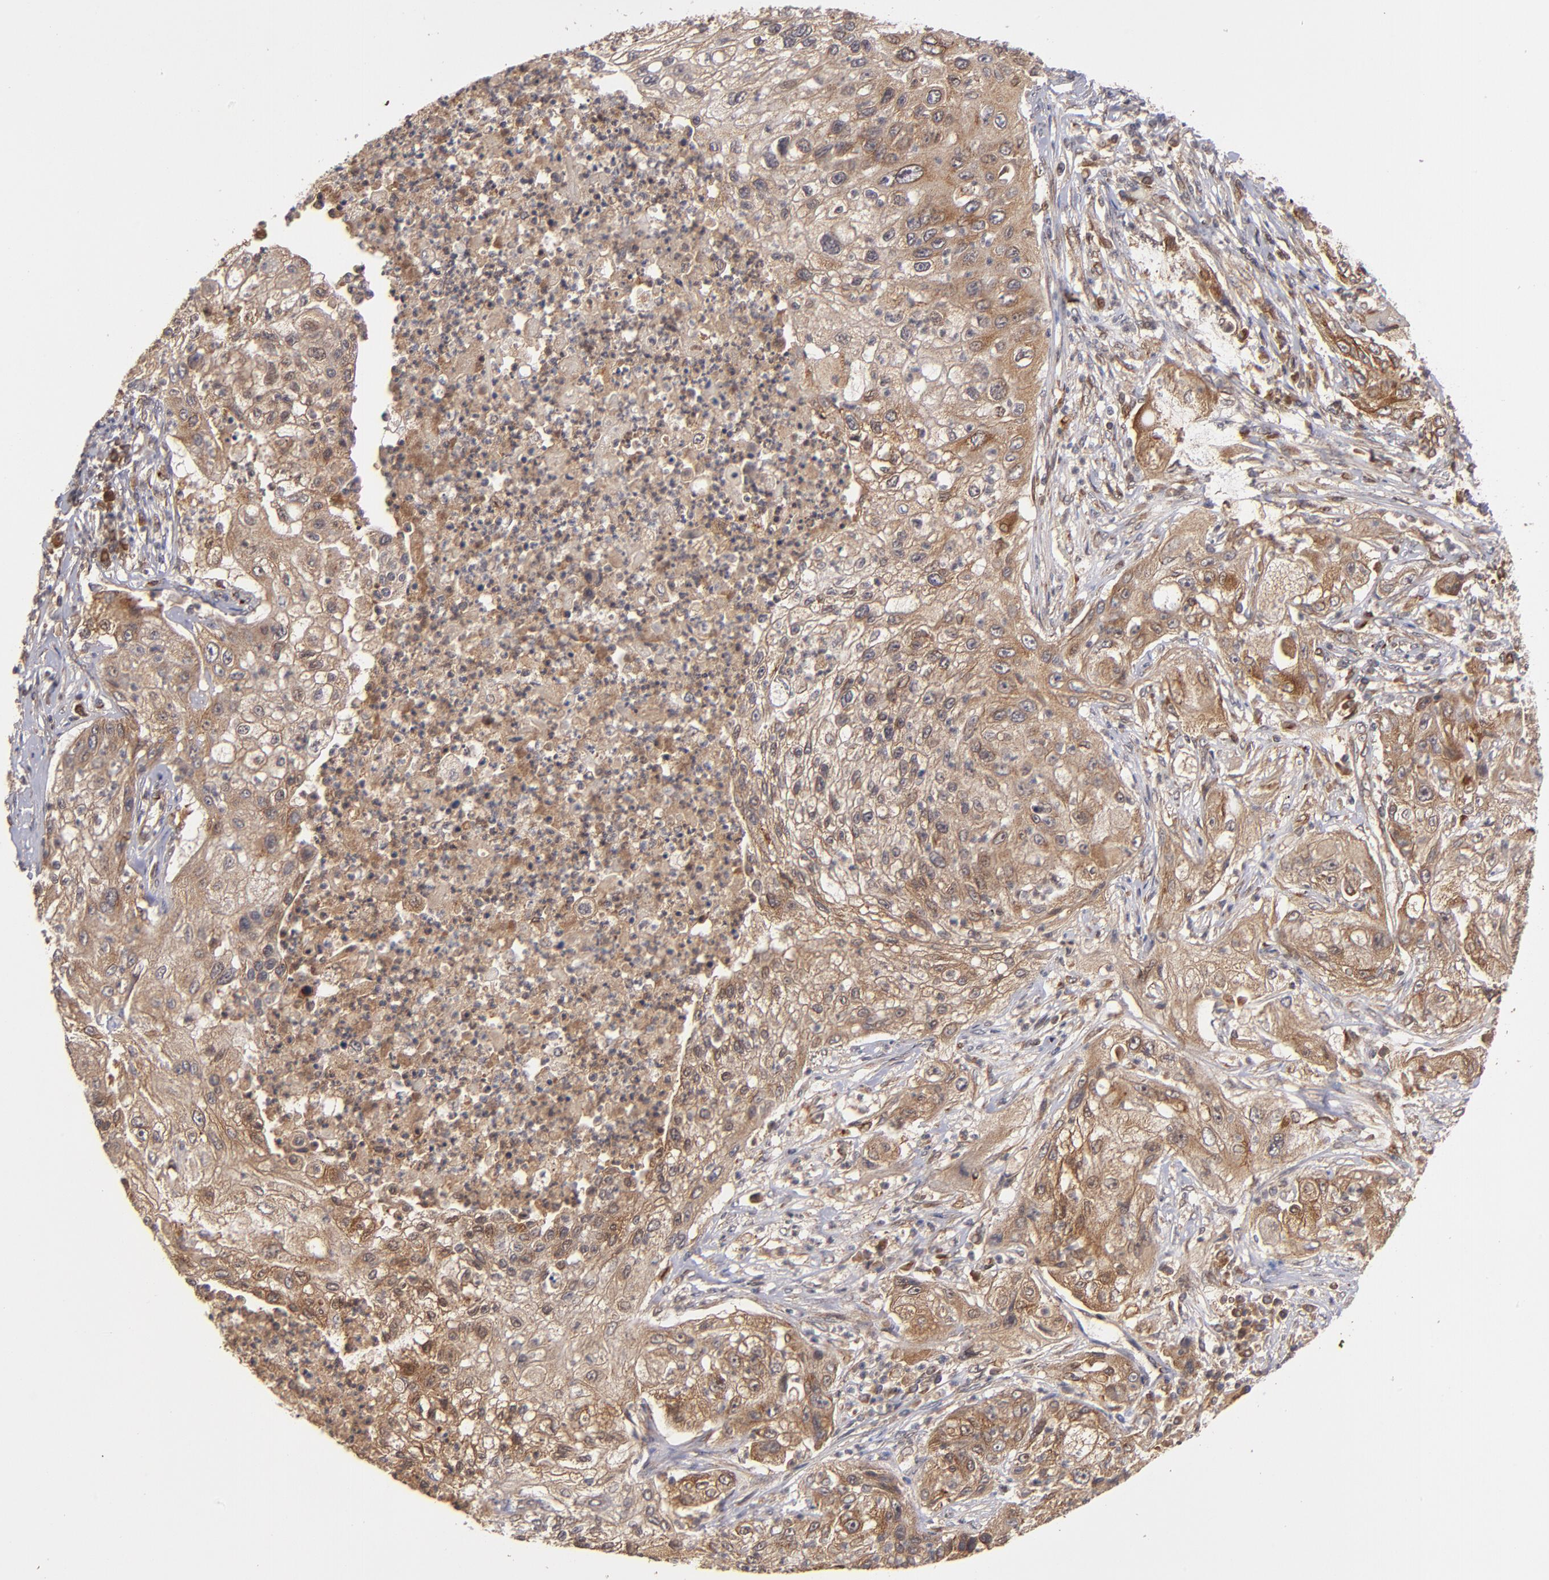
{"staining": {"intensity": "moderate", "quantity": ">75%", "location": "cytoplasmic/membranous"}, "tissue": "lung cancer", "cell_type": "Tumor cells", "image_type": "cancer", "snomed": [{"axis": "morphology", "description": "Inflammation, NOS"}, {"axis": "morphology", "description": "Squamous cell carcinoma, NOS"}, {"axis": "topography", "description": "Lymph node"}, {"axis": "topography", "description": "Soft tissue"}, {"axis": "topography", "description": "Lung"}], "caption": "Squamous cell carcinoma (lung) was stained to show a protein in brown. There is medium levels of moderate cytoplasmic/membranous expression in about >75% of tumor cells.", "gene": "BDKRB1", "patient": {"sex": "male", "age": 66}}